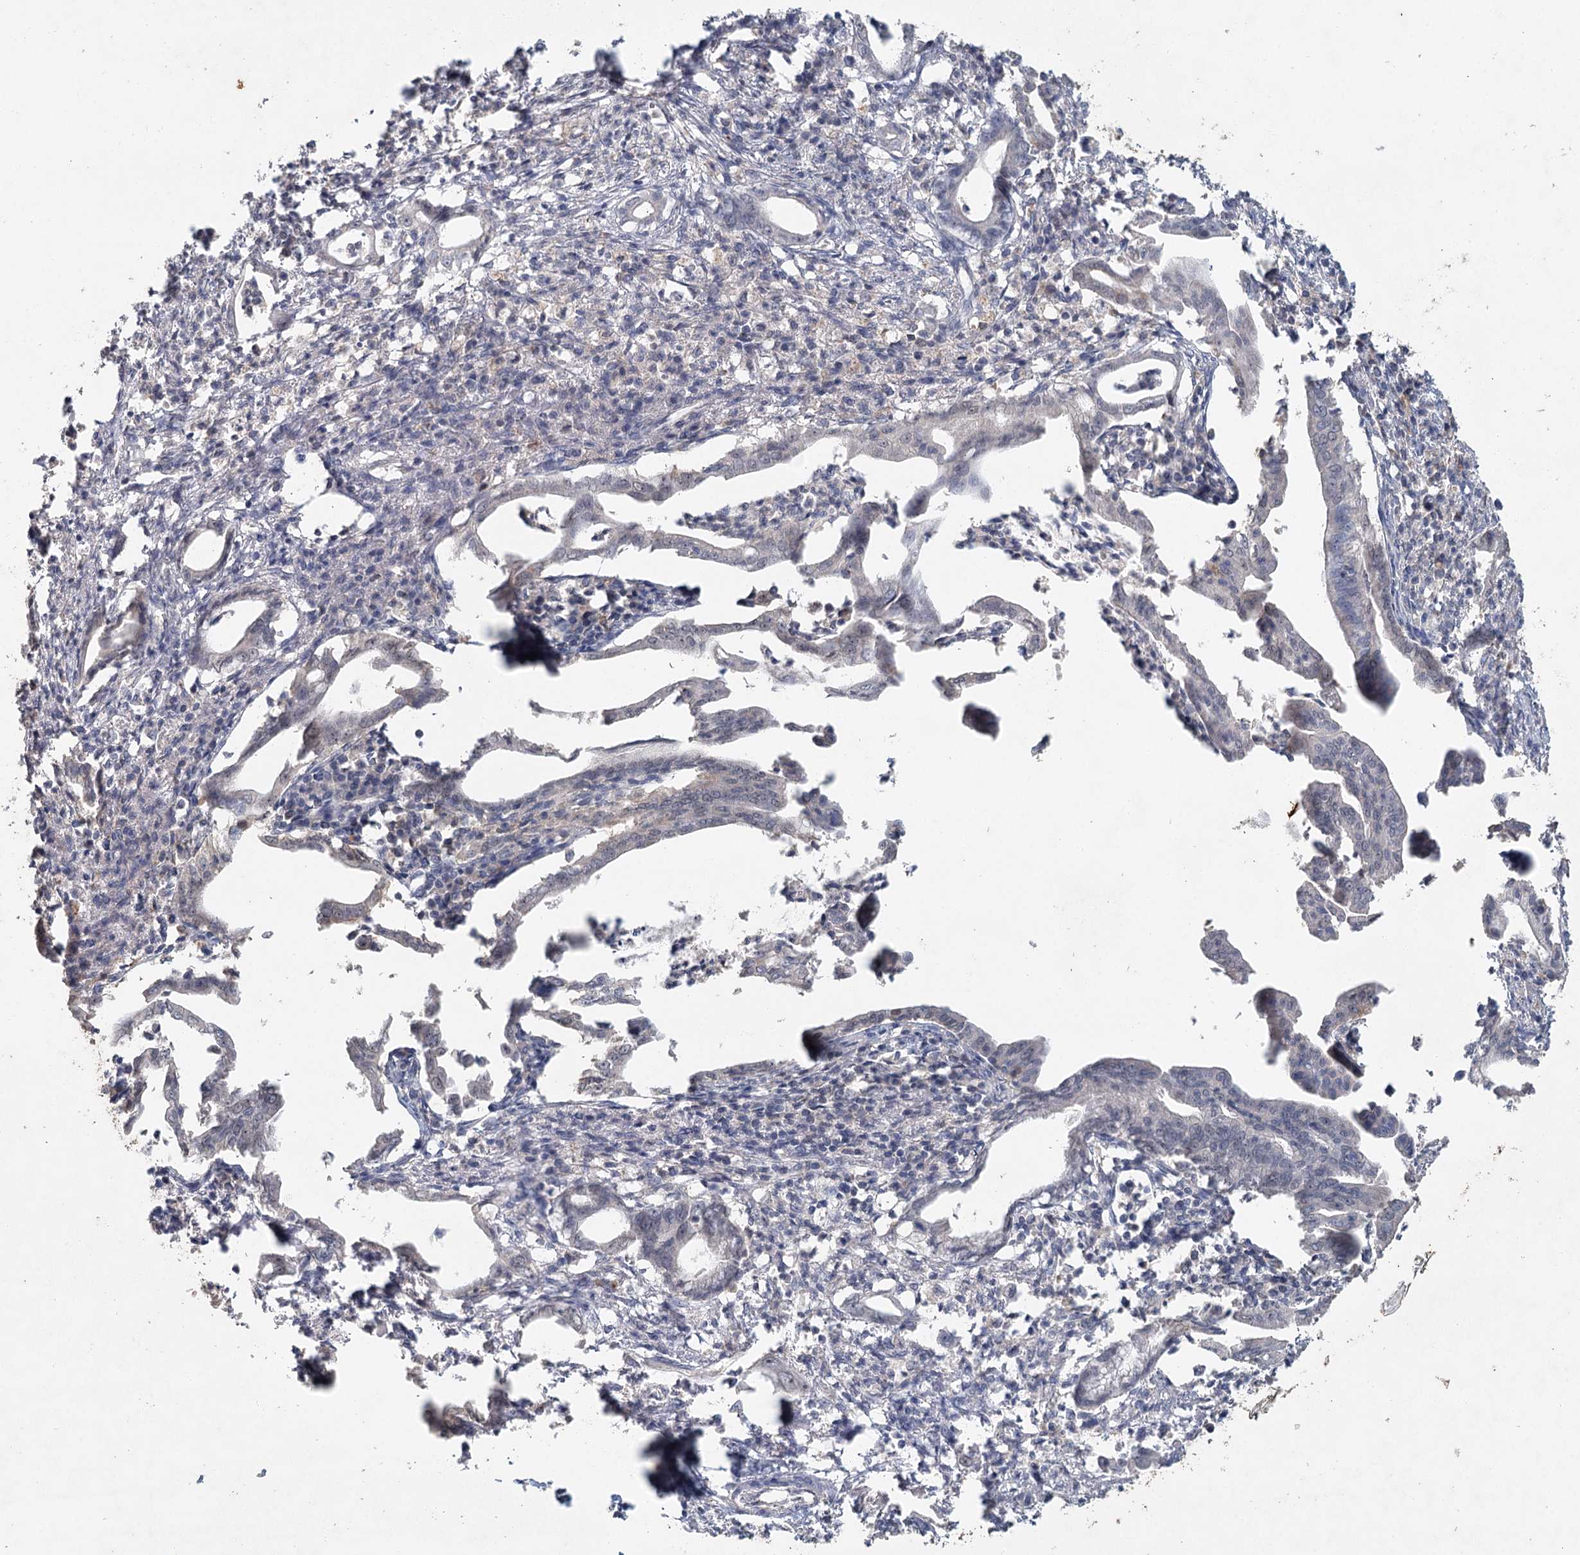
{"staining": {"intensity": "negative", "quantity": "none", "location": "none"}, "tissue": "pancreatic cancer", "cell_type": "Tumor cells", "image_type": "cancer", "snomed": [{"axis": "morphology", "description": "Adenocarcinoma, NOS"}, {"axis": "topography", "description": "Pancreas"}], "caption": "This is a histopathology image of immunohistochemistry staining of pancreatic cancer, which shows no positivity in tumor cells.", "gene": "ADK", "patient": {"sex": "female", "age": 55}}